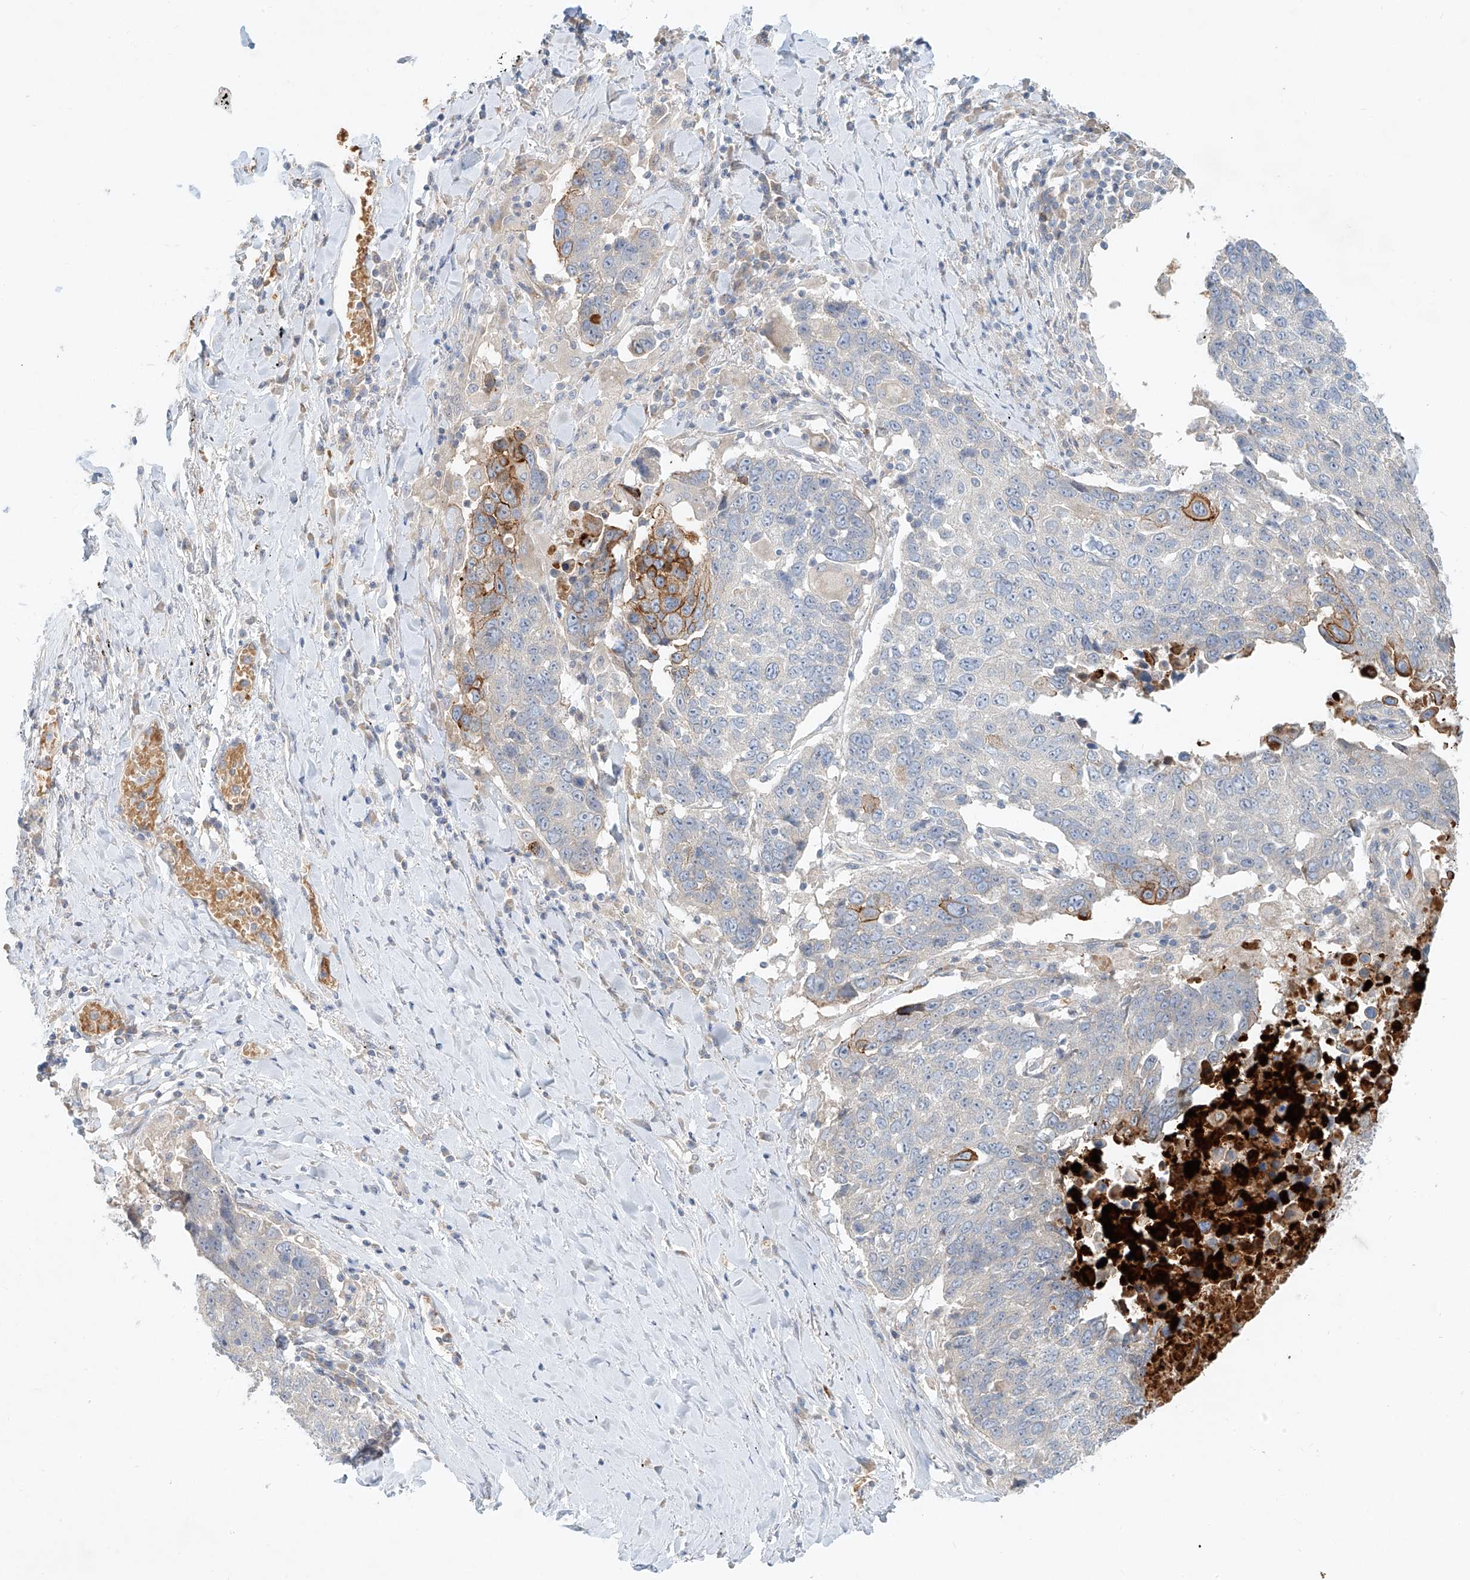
{"staining": {"intensity": "moderate", "quantity": "<25%", "location": "cytoplasmic/membranous"}, "tissue": "lung cancer", "cell_type": "Tumor cells", "image_type": "cancer", "snomed": [{"axis": "morphology", "description": "Squamous cell carcinoma, NOS"}, {"axis": "topography", "description": "Lung"}], "caption": "Human lung squamous cell carcinoma stained with a brown dye shows moderate cytoplasmic/membranous positive positivity in about <25% of tumor cells.", "gene": "SYTL3", "patient": {"sex": "male", "age": 66}}